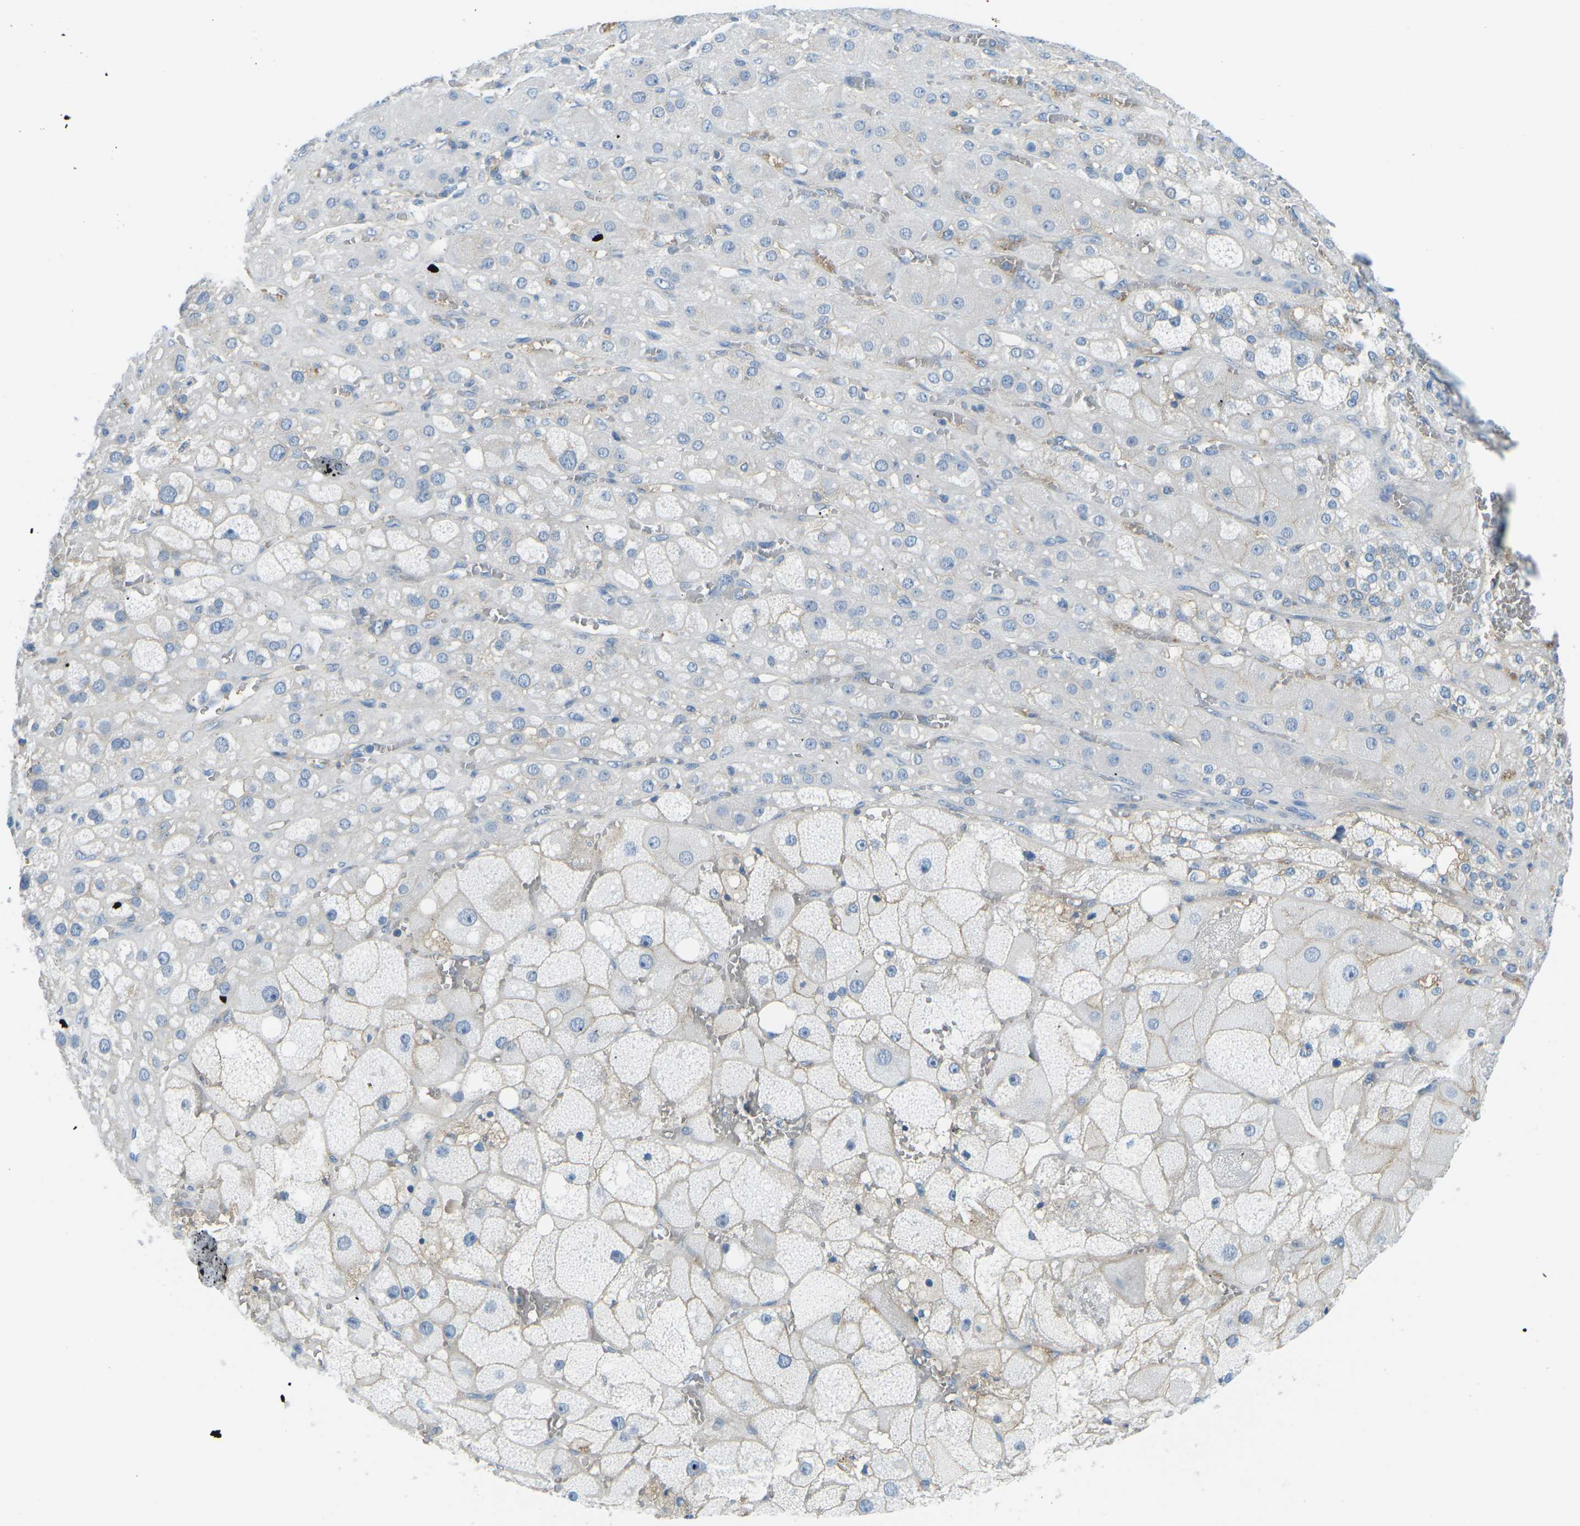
{"staining": {"intensity": "negative", "quantity": "none", "location": "none"}, "tissue": "adrenal gland", "cell_type": "Glandular cells", "image_type": "normal", "snomed": [{"axis": "morphology", "description": "Normal tissue, NOS"}, {"axis": "topography", "description": "Adrenal gland"}], "caption": "High magnification brightfield microscopy of normal adrenal gland stained with DAB (brown) and counterstained with hematoxylin (blue): glandular cells show no significant expression.", "gene": "CD47", "patient": {"sex": "female", "age": 47}}